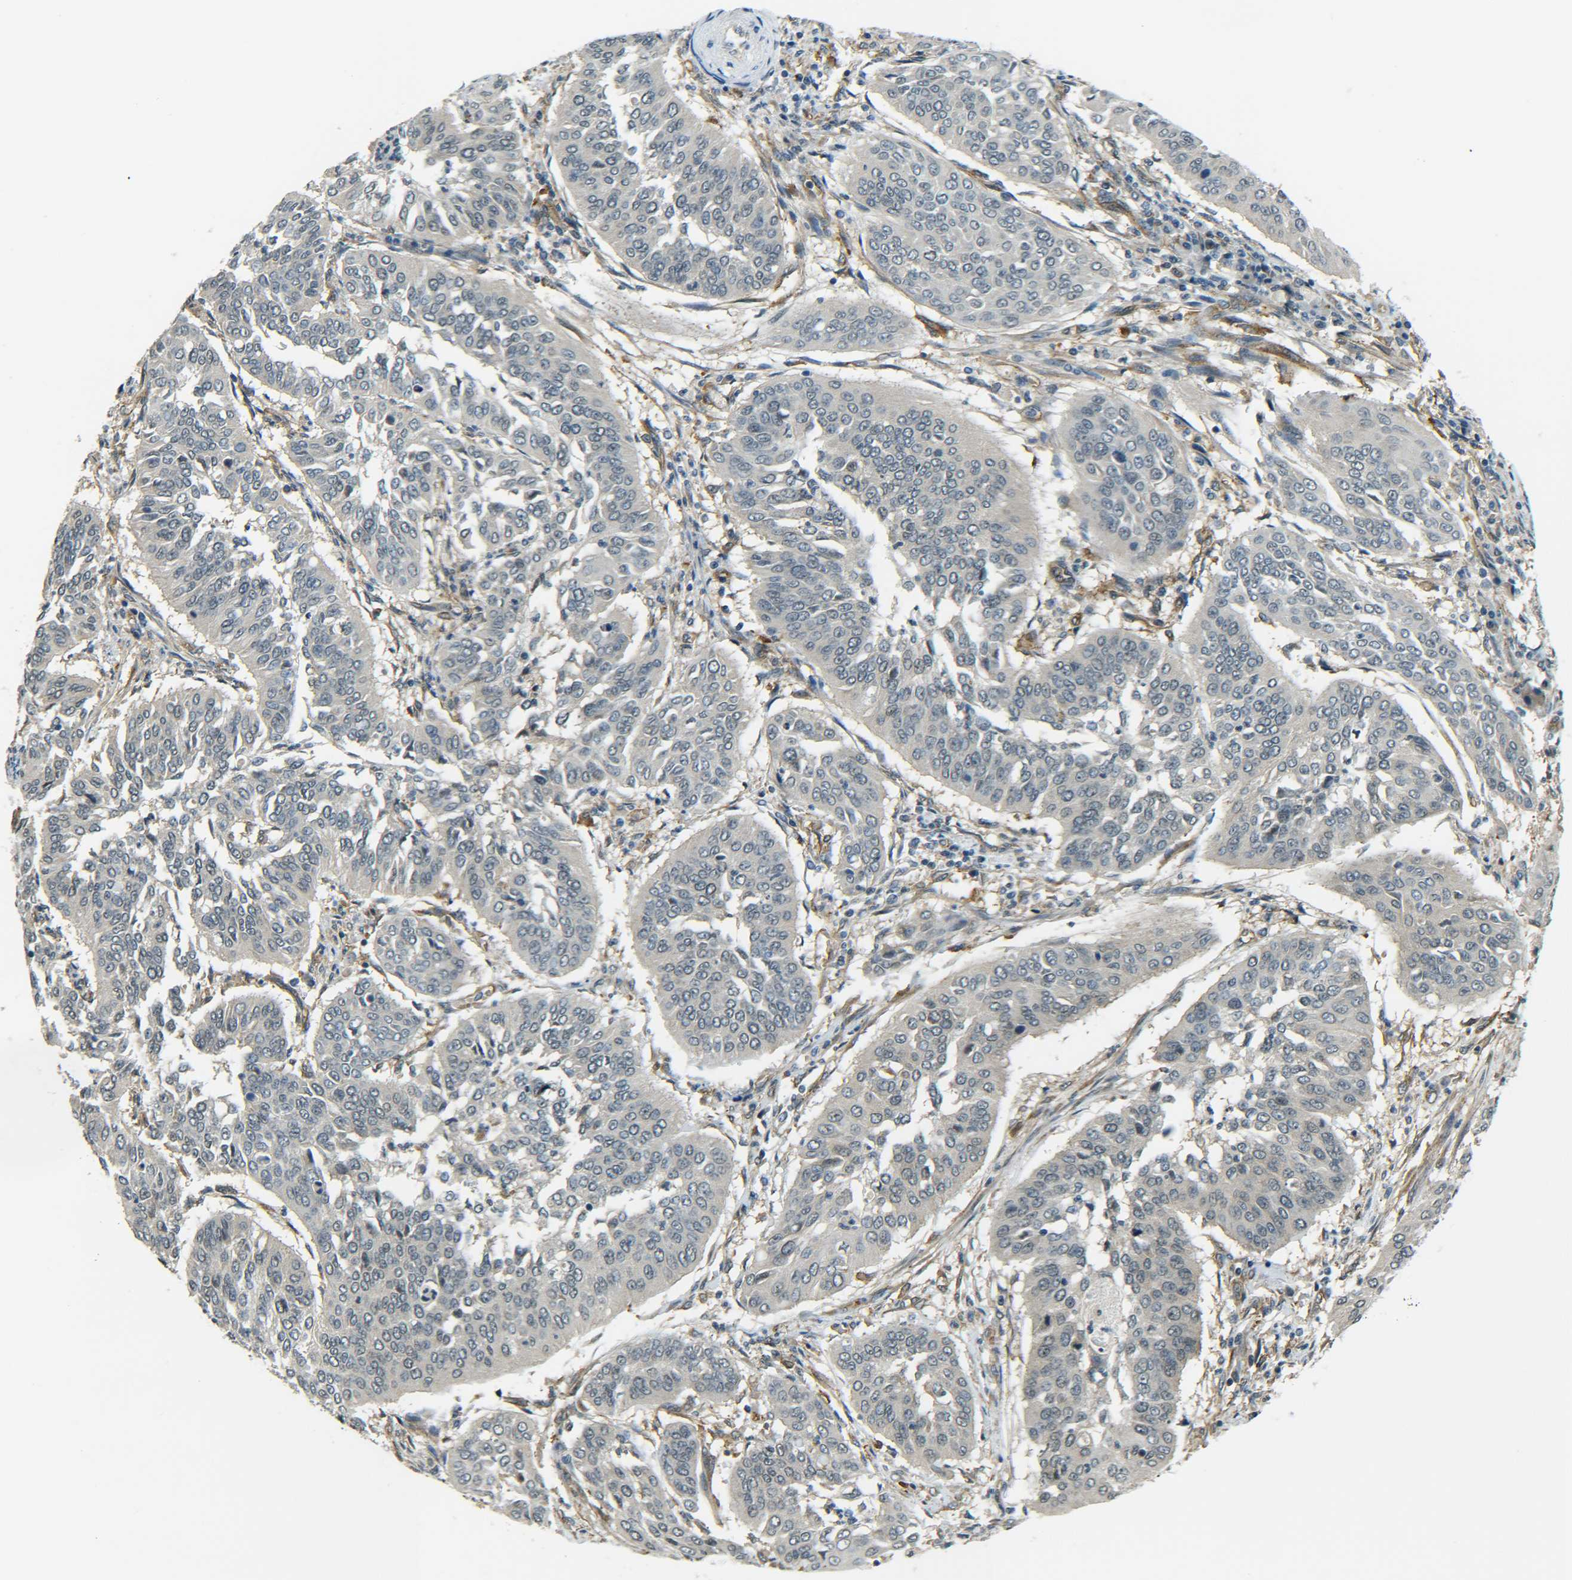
{"staining": {"intensity": "negative", "quantity": "none", "location": "none"}, "tissue": "cervical cancer", "cell_type": "Tumor cells", "image_type": "cancer", "snomed": [{"axis": "morphology", "description": "Normal tissue, NOS"}, {"axis": "morphology", "description": "Squamous cell carcinoma, NOS"}, {"axis": "topography", "description": "Cervix"}], "caption": "Immunohistochemistry (IHC) histopathology image of cervical squamous cell carcinoma stained for a protein (brown), which exhibits no expression in tumor cells.", "gene": "DAB2", "patient": {"sex": "female", "age": 39}}